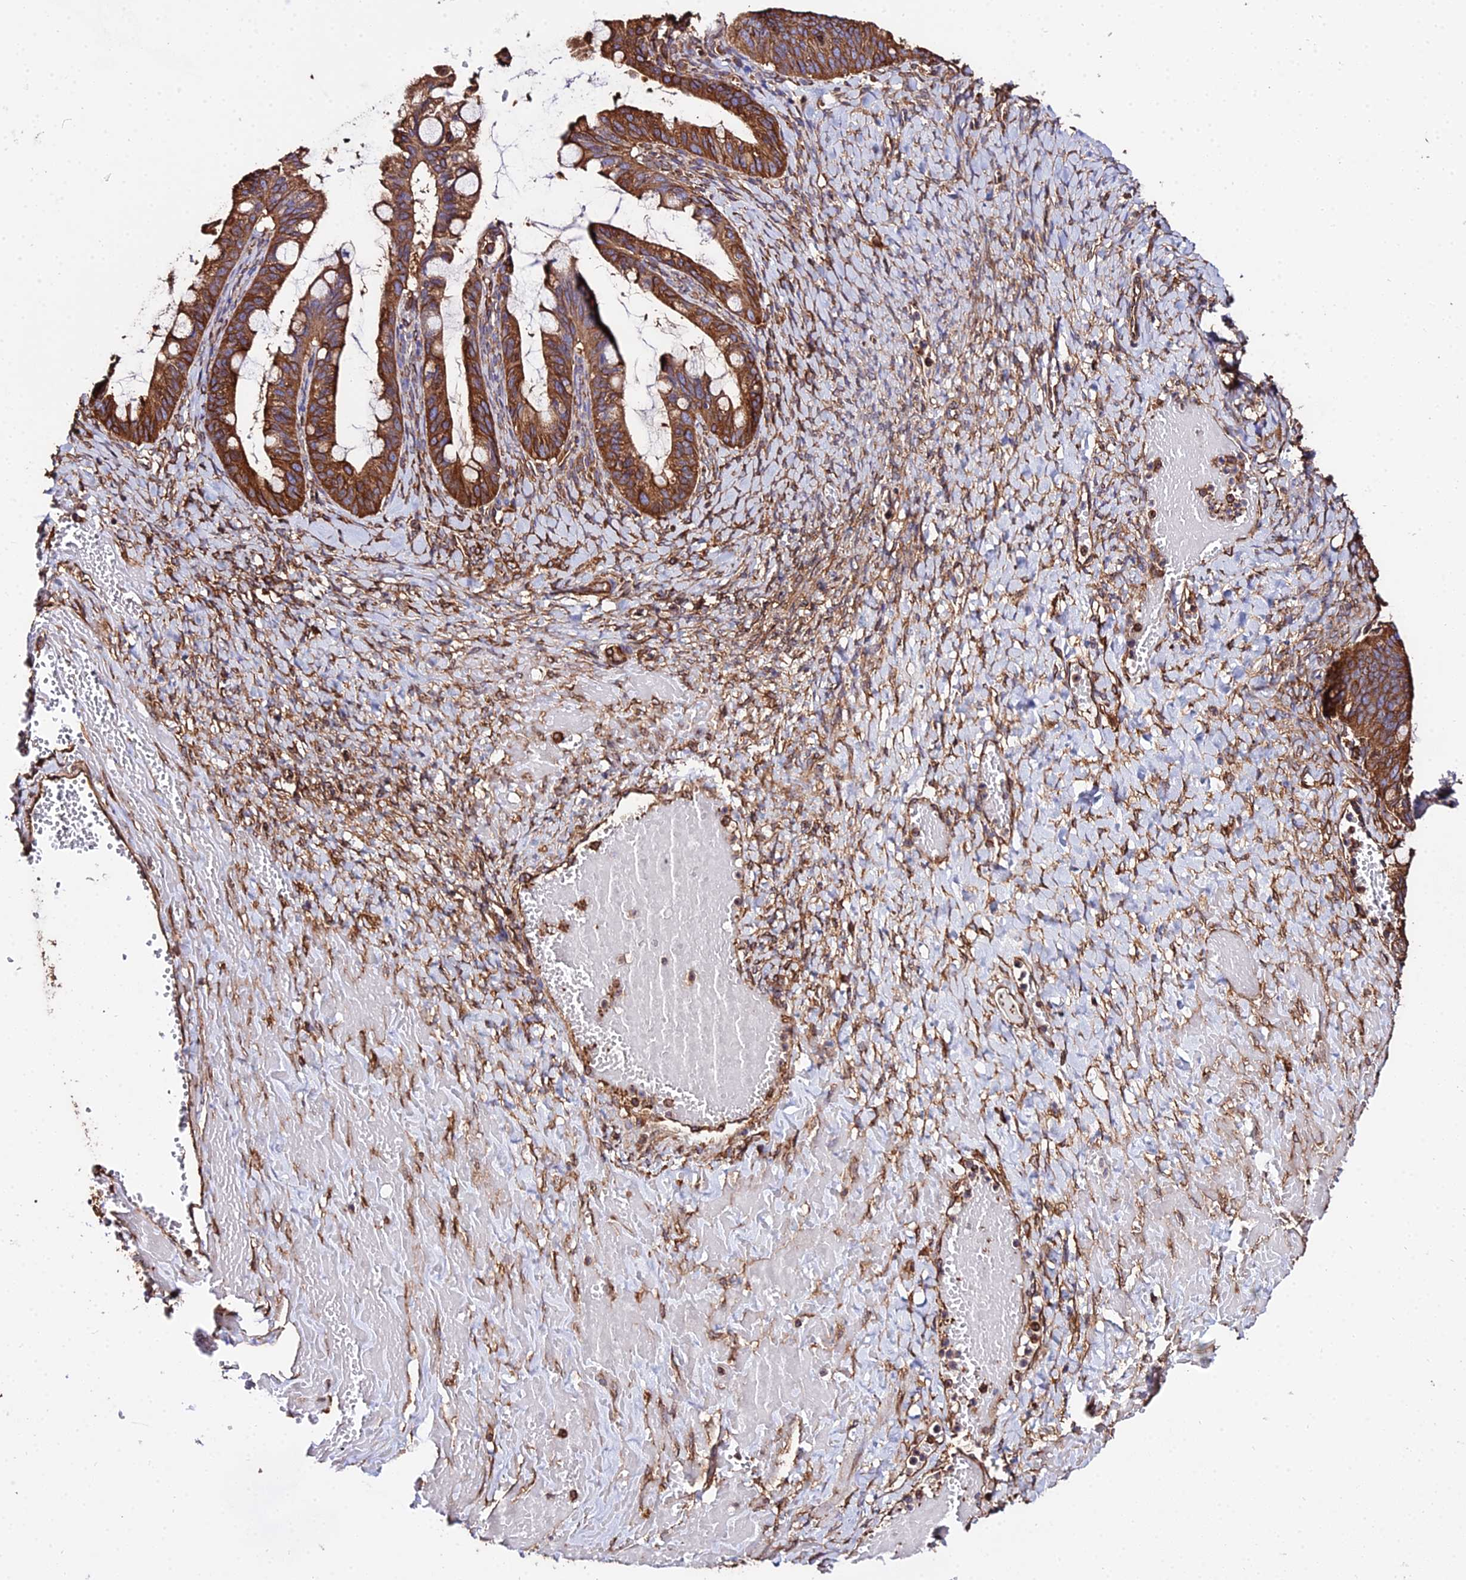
{"staining": {"intensity": "strong", "quantity": ">75%", "location": "cytoplasmic/membranous"}, "tissue": "ovarian cancer", "cell_type": "Tumor cells", "image_type": "cancer", "snomed": [{"axis": "morphology", "description": "Cystadenocarcinoma, mucinous, NOS"}, {"axis": "topography", "description": "Ovary"}], "caption": "Approximately >75% of tumor cells in ovarian mucinous cystadenocarcinoma show strong cytoplasmic/membranous protein positivity as visualized by brown immunohistochemical staining.", "gene": "TUBA3D", "patient": {"sex": "female", "age": 73}}